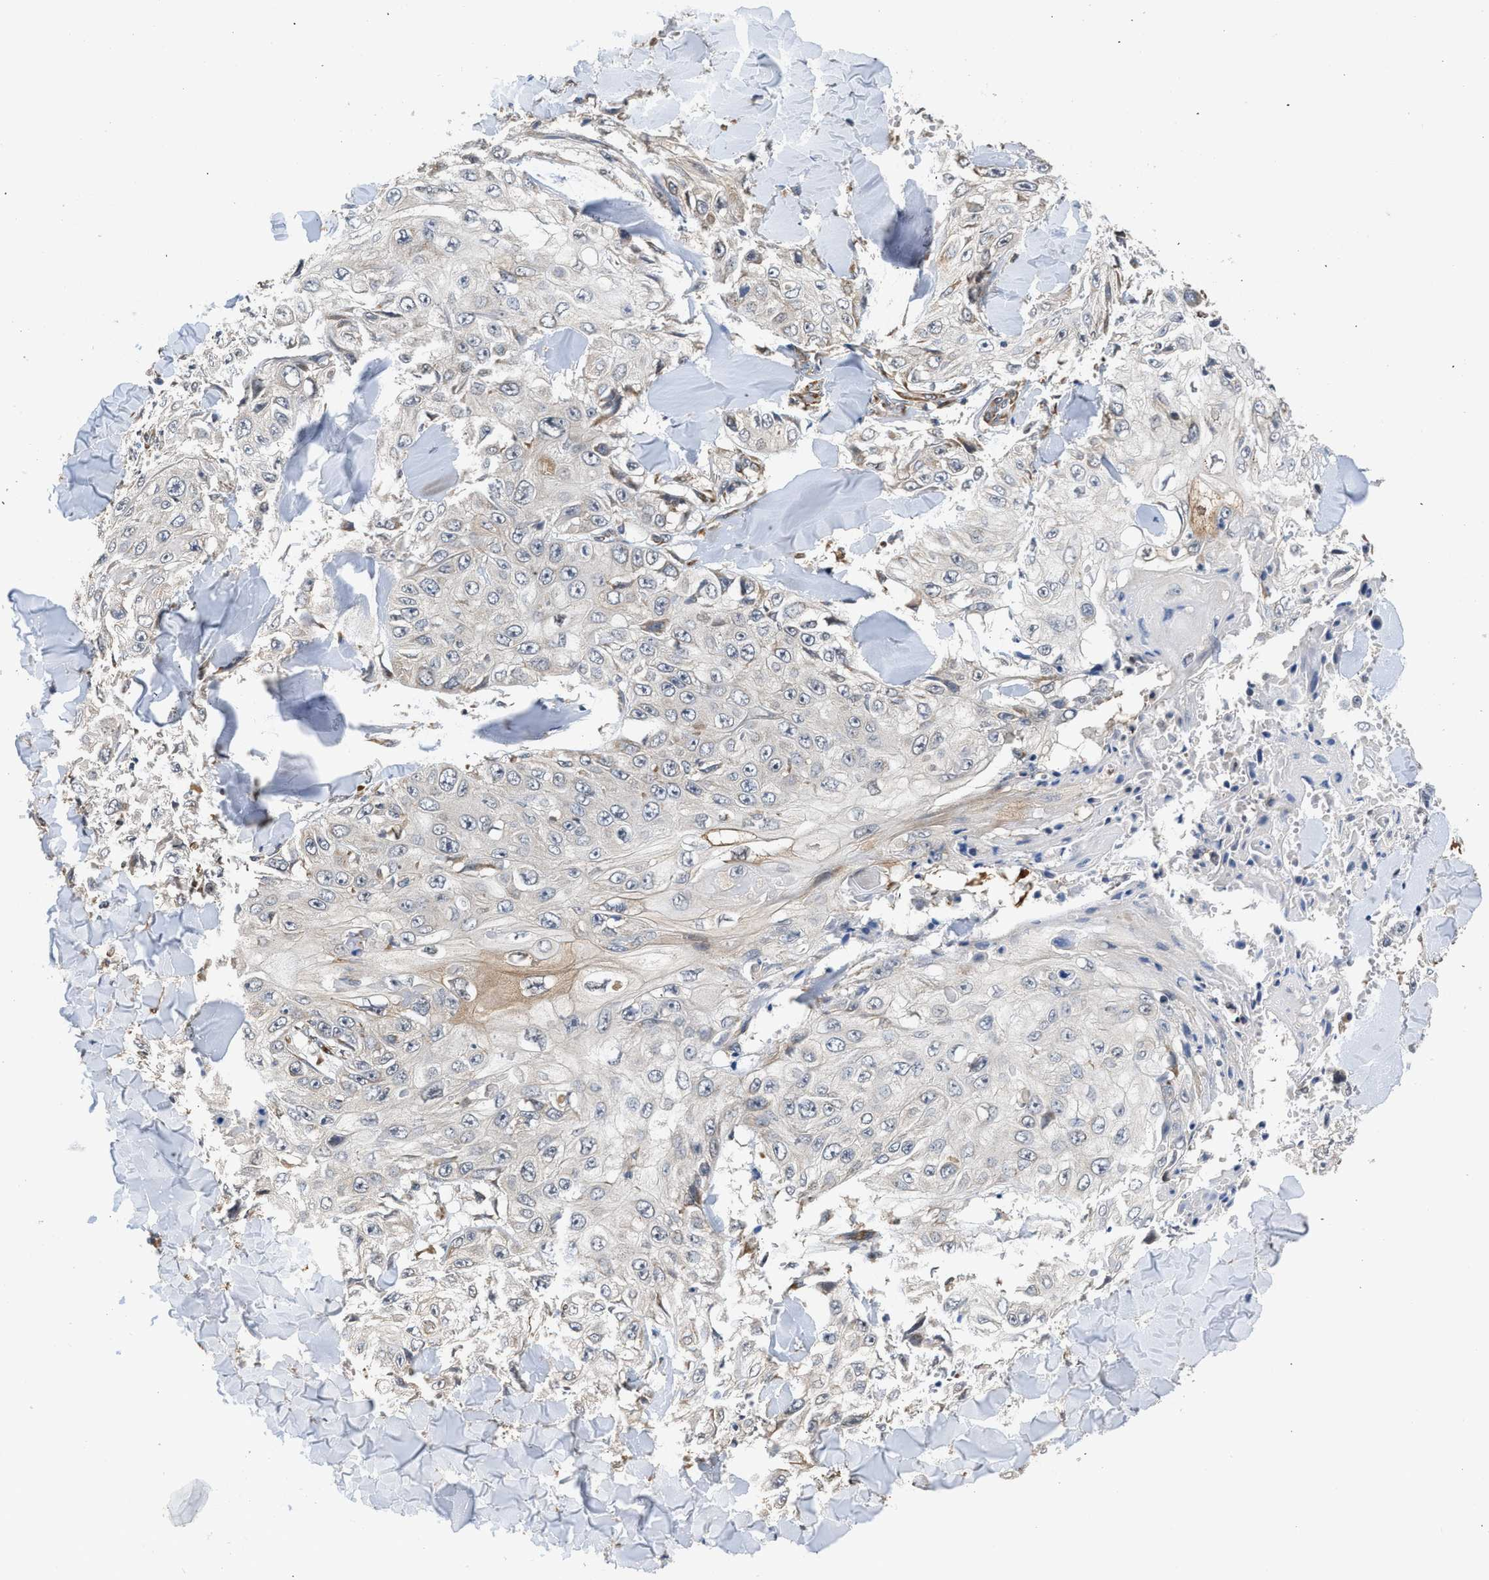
{"staining": {"intensity": "negative", "quantity": "none", "location": "none"}, "tissue": "skin cancer", "cell_type": "Tumor cells", "image_type": "cancer", "snomed": [{"axis": "morphology", "description": "Squamous cell carcinoma, NOS"}, {"axis": "topography", "description": "Skin"}], "caption": "A histopathology image of human skin cancer (squamous cell carcinoma) is negative for staining in tumor cells.", "gene": "POLG2", "patient": {"sex": "male", "age": 86}}